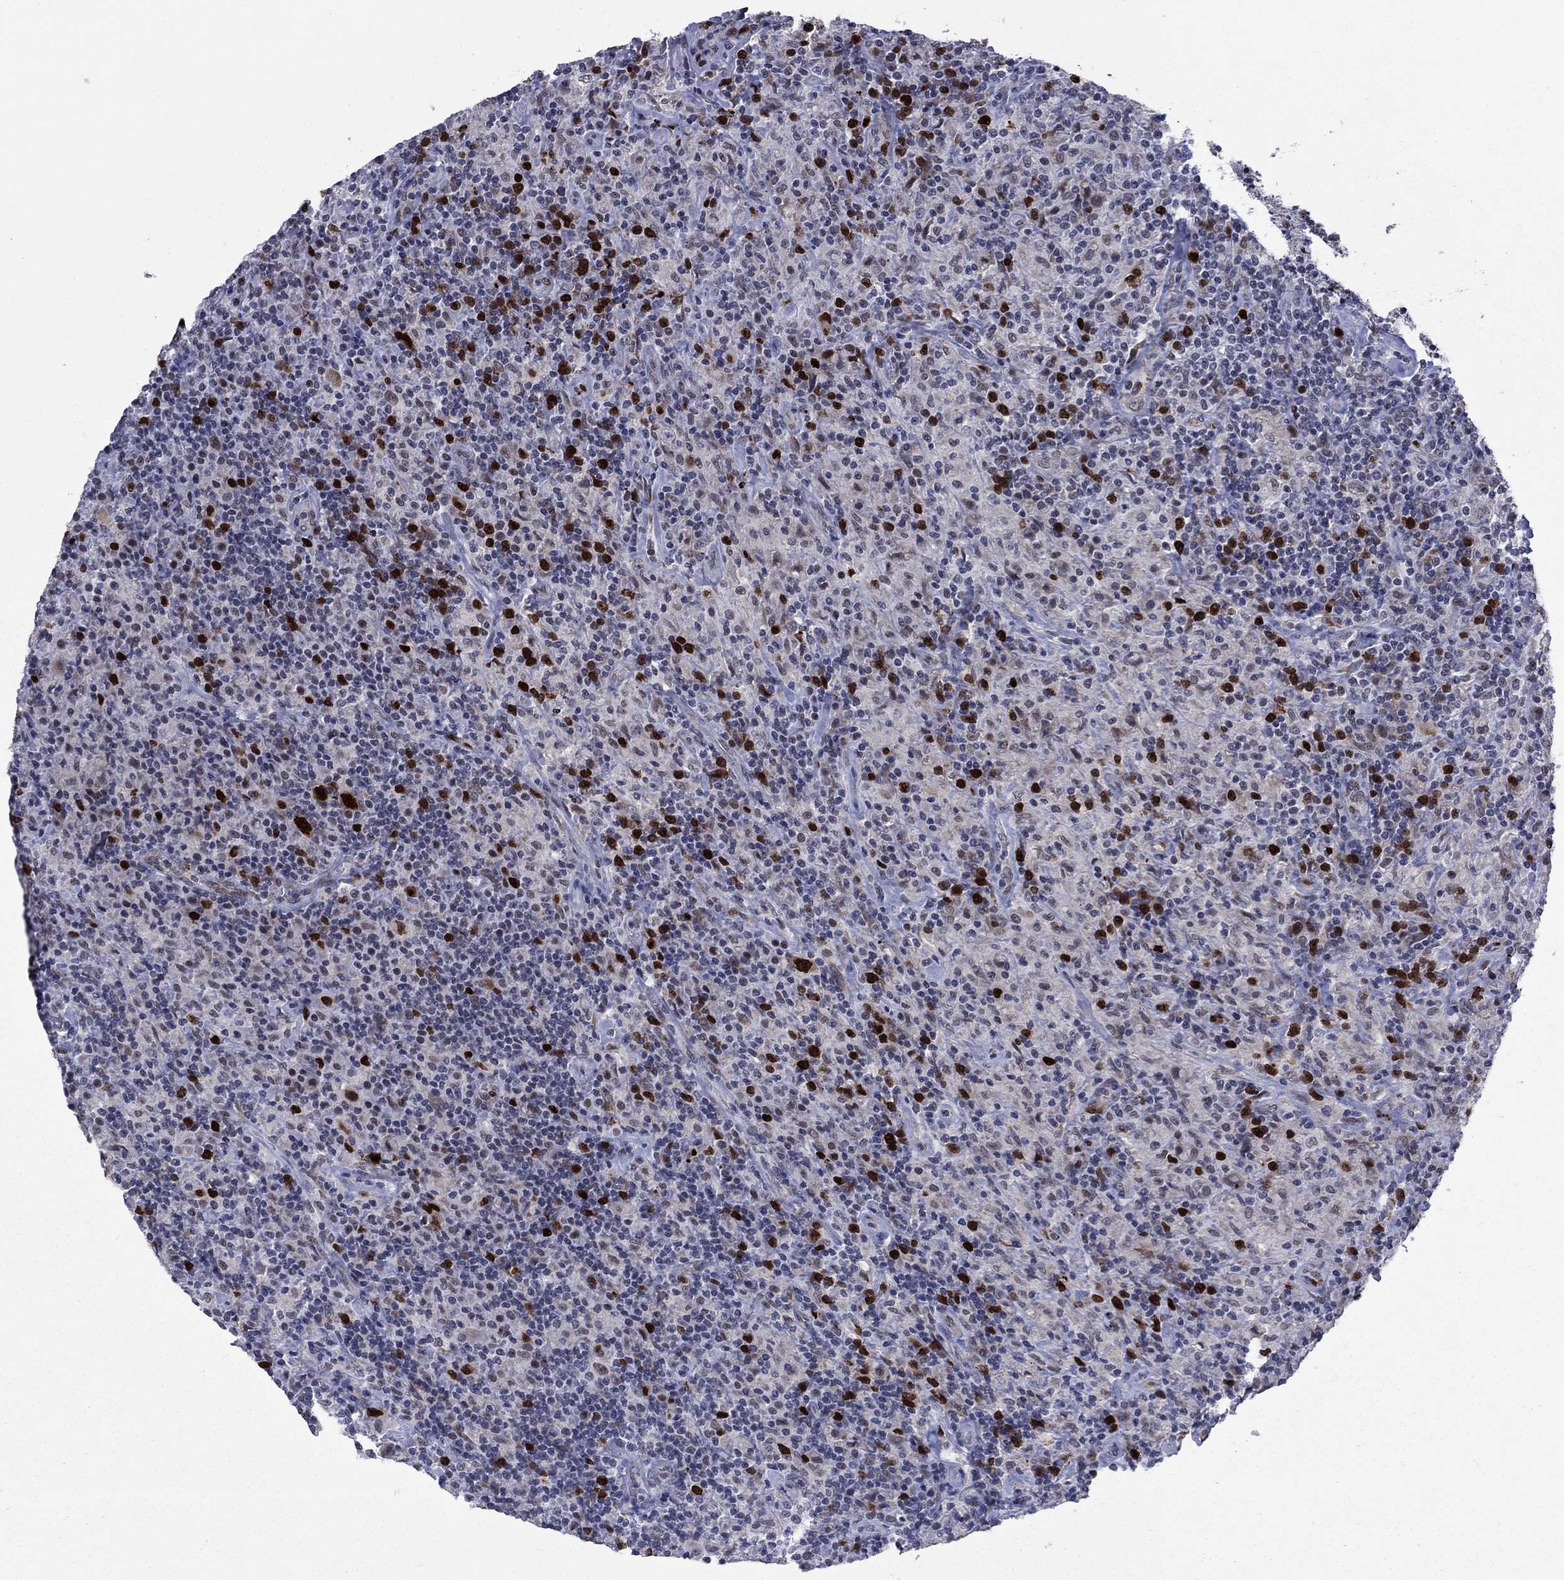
{"staining": {"intensity": "strong", "quantity": "25%-75%", "location": "nuclear"}, "tissue": "lymphoma", "cell_type": "Tumor cells", "image_type": "cancer", "snomed": [{"axis": "morphology", "description": "Hodgkin's disease, NOS"}, {"axis": "topography", "description": "Lymph node"}], "caption": "High-magnification brightfield microscopy of Hodgkin's disease stained with DAB (brown) and counterstained with hematoxylin (blue). tumor cells exhibit strong nuclear staining is present in about25%-75% of cells. Using DAB (3,3'-diaminobenzidine) (brown) and hematoxylin (blue) stains, captured at high magnification using brightfield microscopy.", "gene": "CDCA5", "patient": {"sex": "male", "age": 70}}